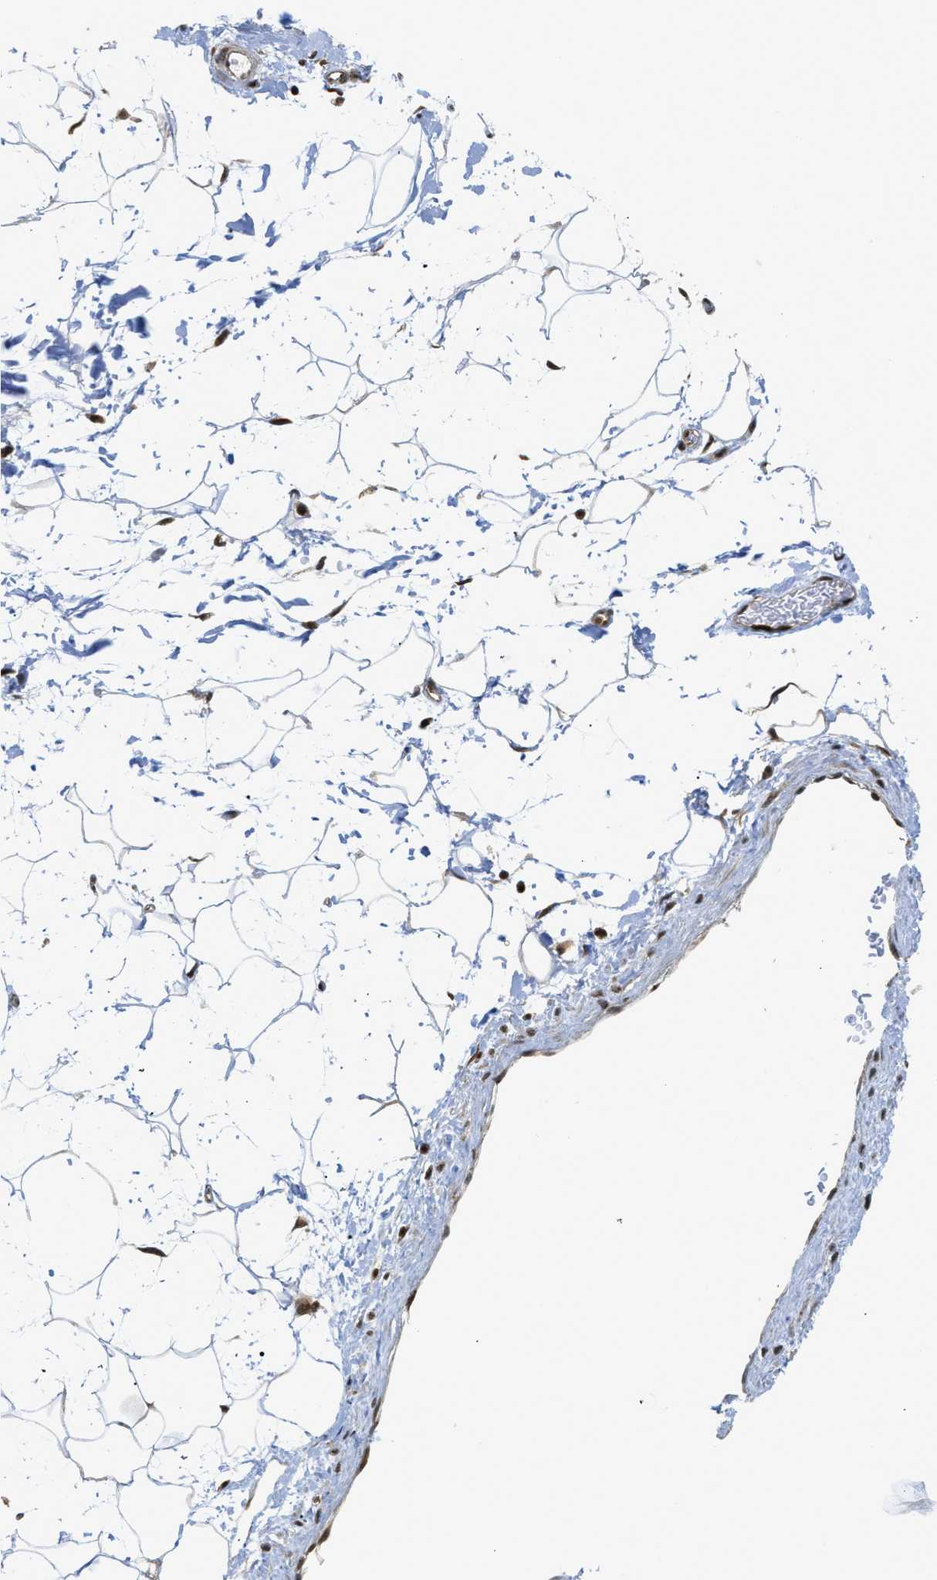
{"staining": {"intensity": "moderate", "quantity": "25%-75%", "location": "nuclear"}, "tissue": "adipose tissue", "cell_type": "Adipocytes", "image_type": "normal", "snomed": [{"axis": "morphology", "description": "Normal tissue, NOS"}, {"axis": "topography", "description": "Soft tissue"}], "caption": "Immunohistochemistry of unremarkable human adipose tissue reveals medium levels of moderate nuclear positivity in approximately 25%-75% of adipocytes.", "gene": "TACC1", "patient": {"sex": "male", "age": 72}}